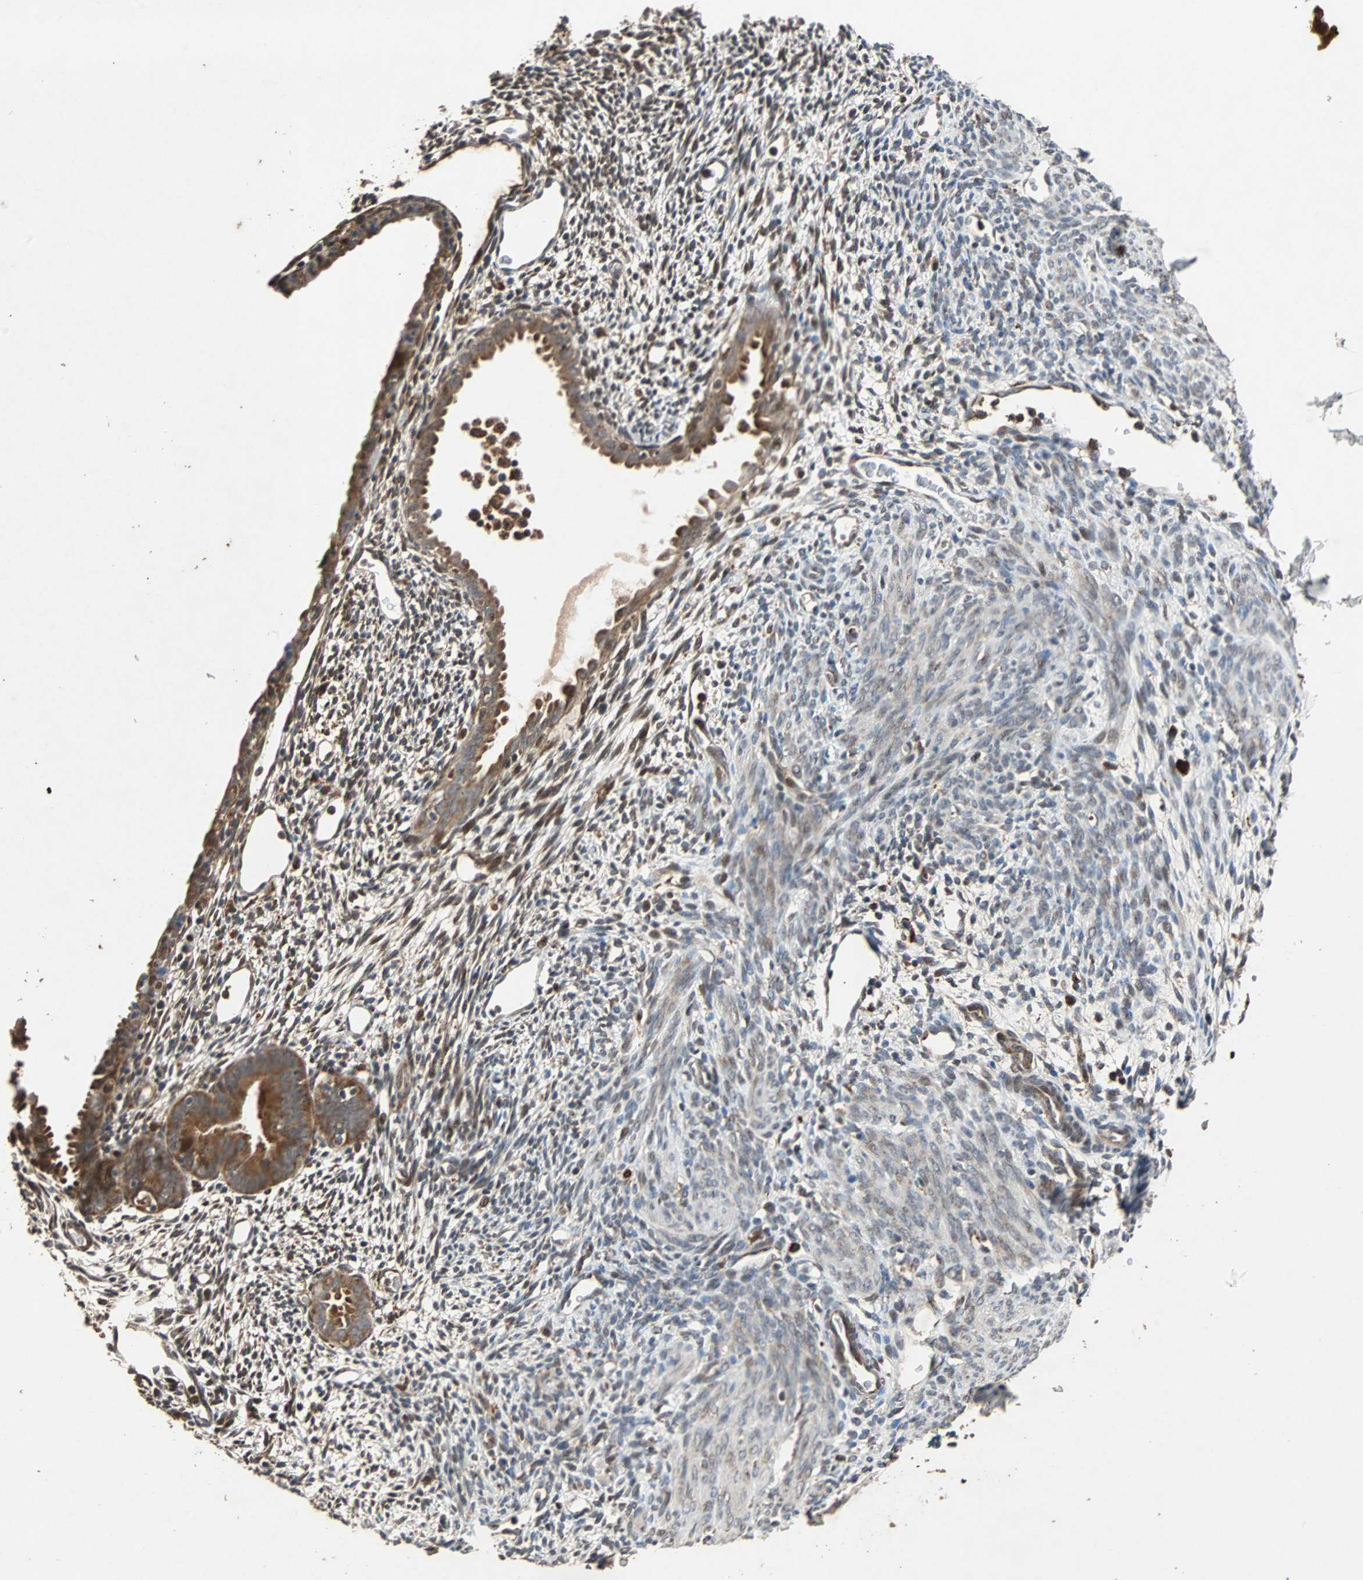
{"staining": {"intensity": "moderate", "quantity": "25%-75%", "location": "nuclear"}, "tissue": "endometrium", "cell_type": "Cells in endometrial stroma", "image_type": "normal", "snomed": [{"axis": "morphology", "description": "Normal tissue, NOS"}, {"axis": "morphology", "description": "Atrophy, NOS"}, {"axis": "topography", "description": "Uterus"}, {"axis": "topography", "description": "Endometrium"}], "caption": "Moderate nuclear positivity for a protein is seen in approximately 25%-75% of cells in endometrial stroma of unremarkable endometrium using immunohistochemistry.", "gene": "USP31", "patient": {"sex": "female", "age": 68}}